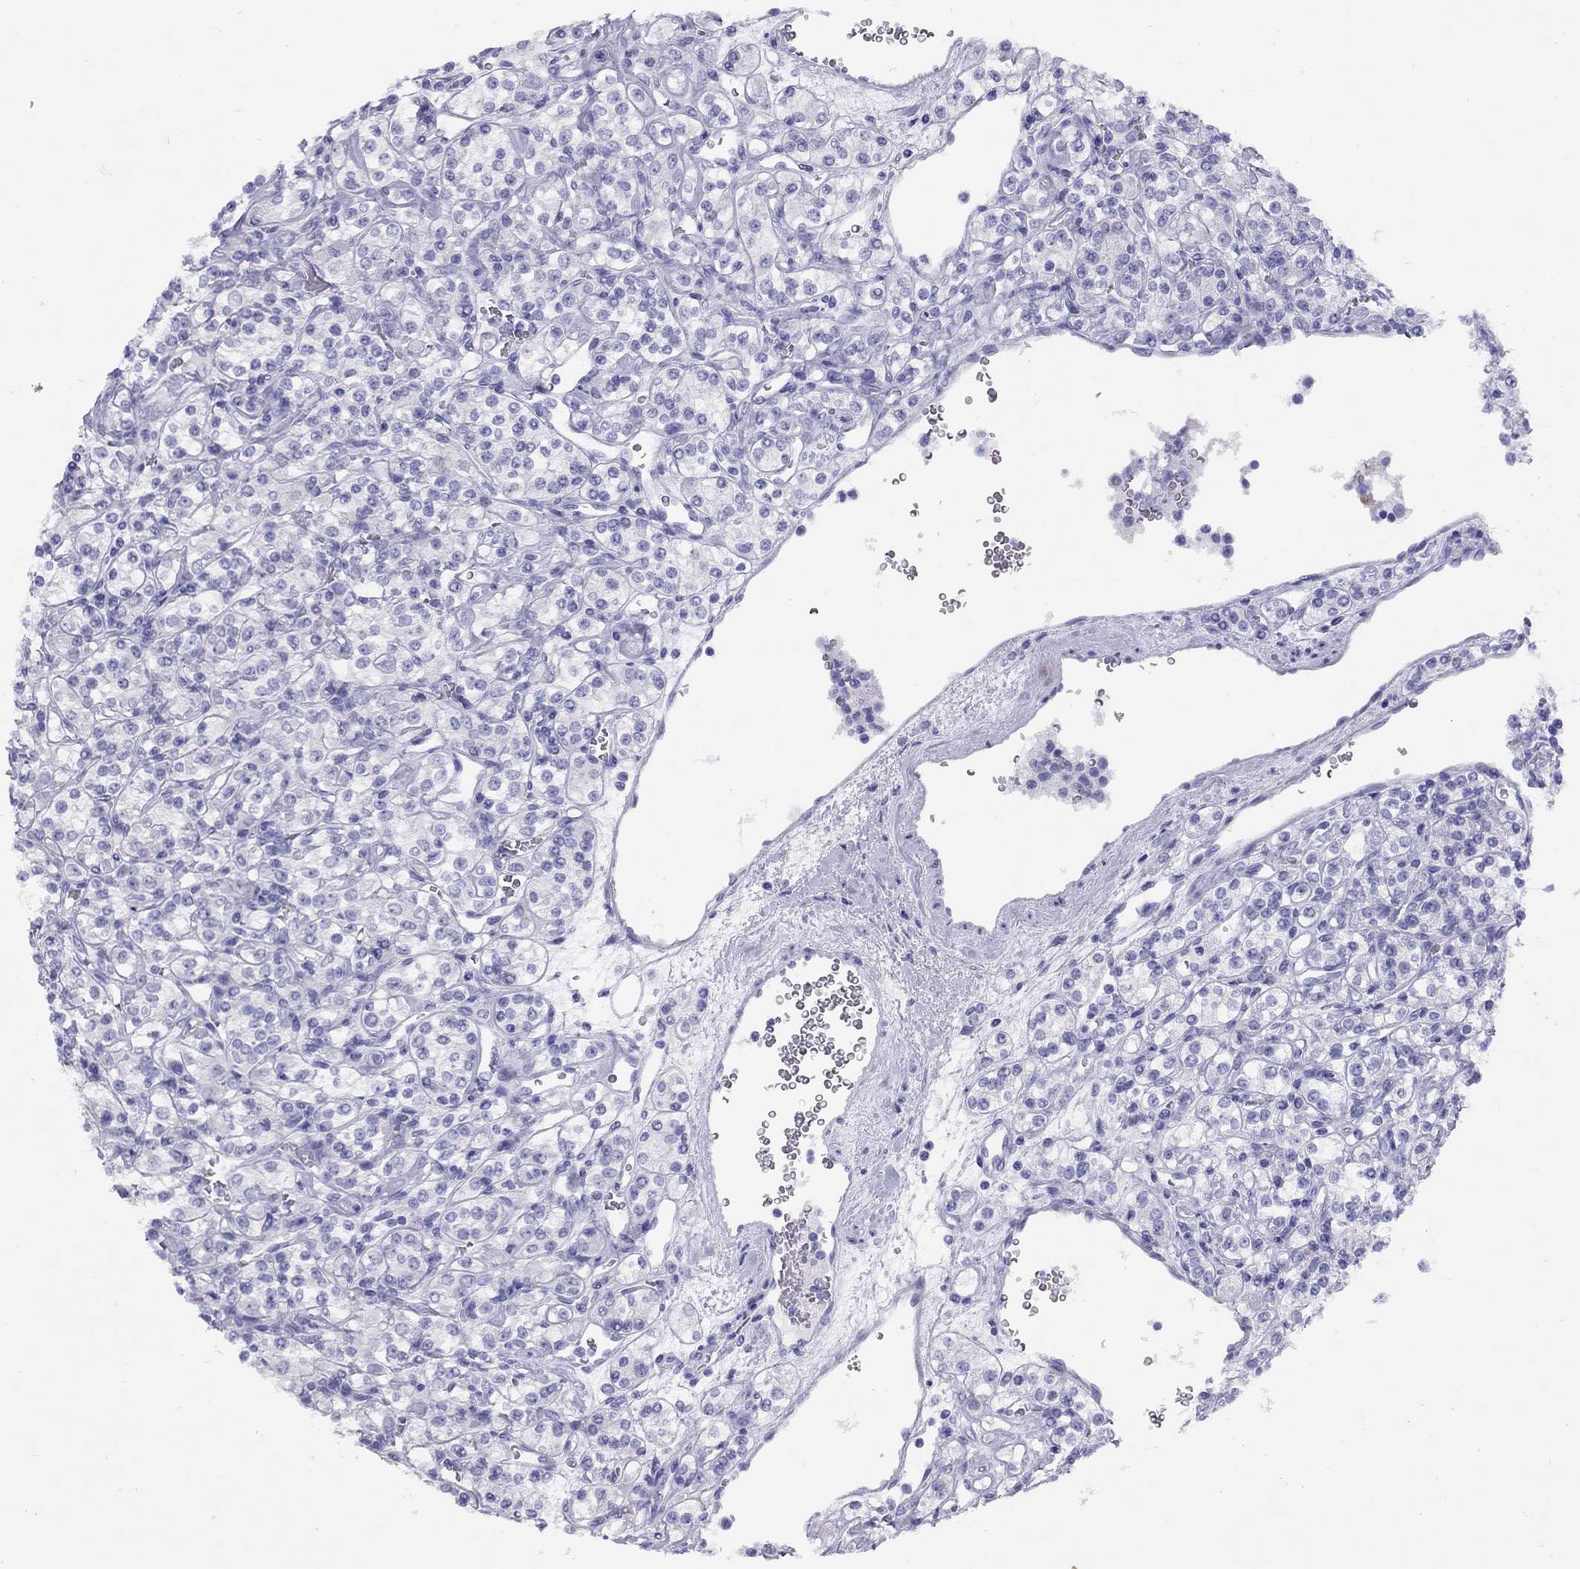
{"staining": {"intensity": "negative", "quantity": "none", "location": "none"}, "tissue": "renal cancer", "cell_type": "Tumor cells", "image_type": "cancer", "snomed": [{"axis": "morphology", "description": "Adenocarcinoma, NOS"}, {"axis": "topography", "description": "Kidney"}], "caption": "The photomicrograph displays no significant expression in tumor cells of renal adenocarcinoma.", "gene": "LRIT2", "patient": {"sex": "male", "age": 77}}